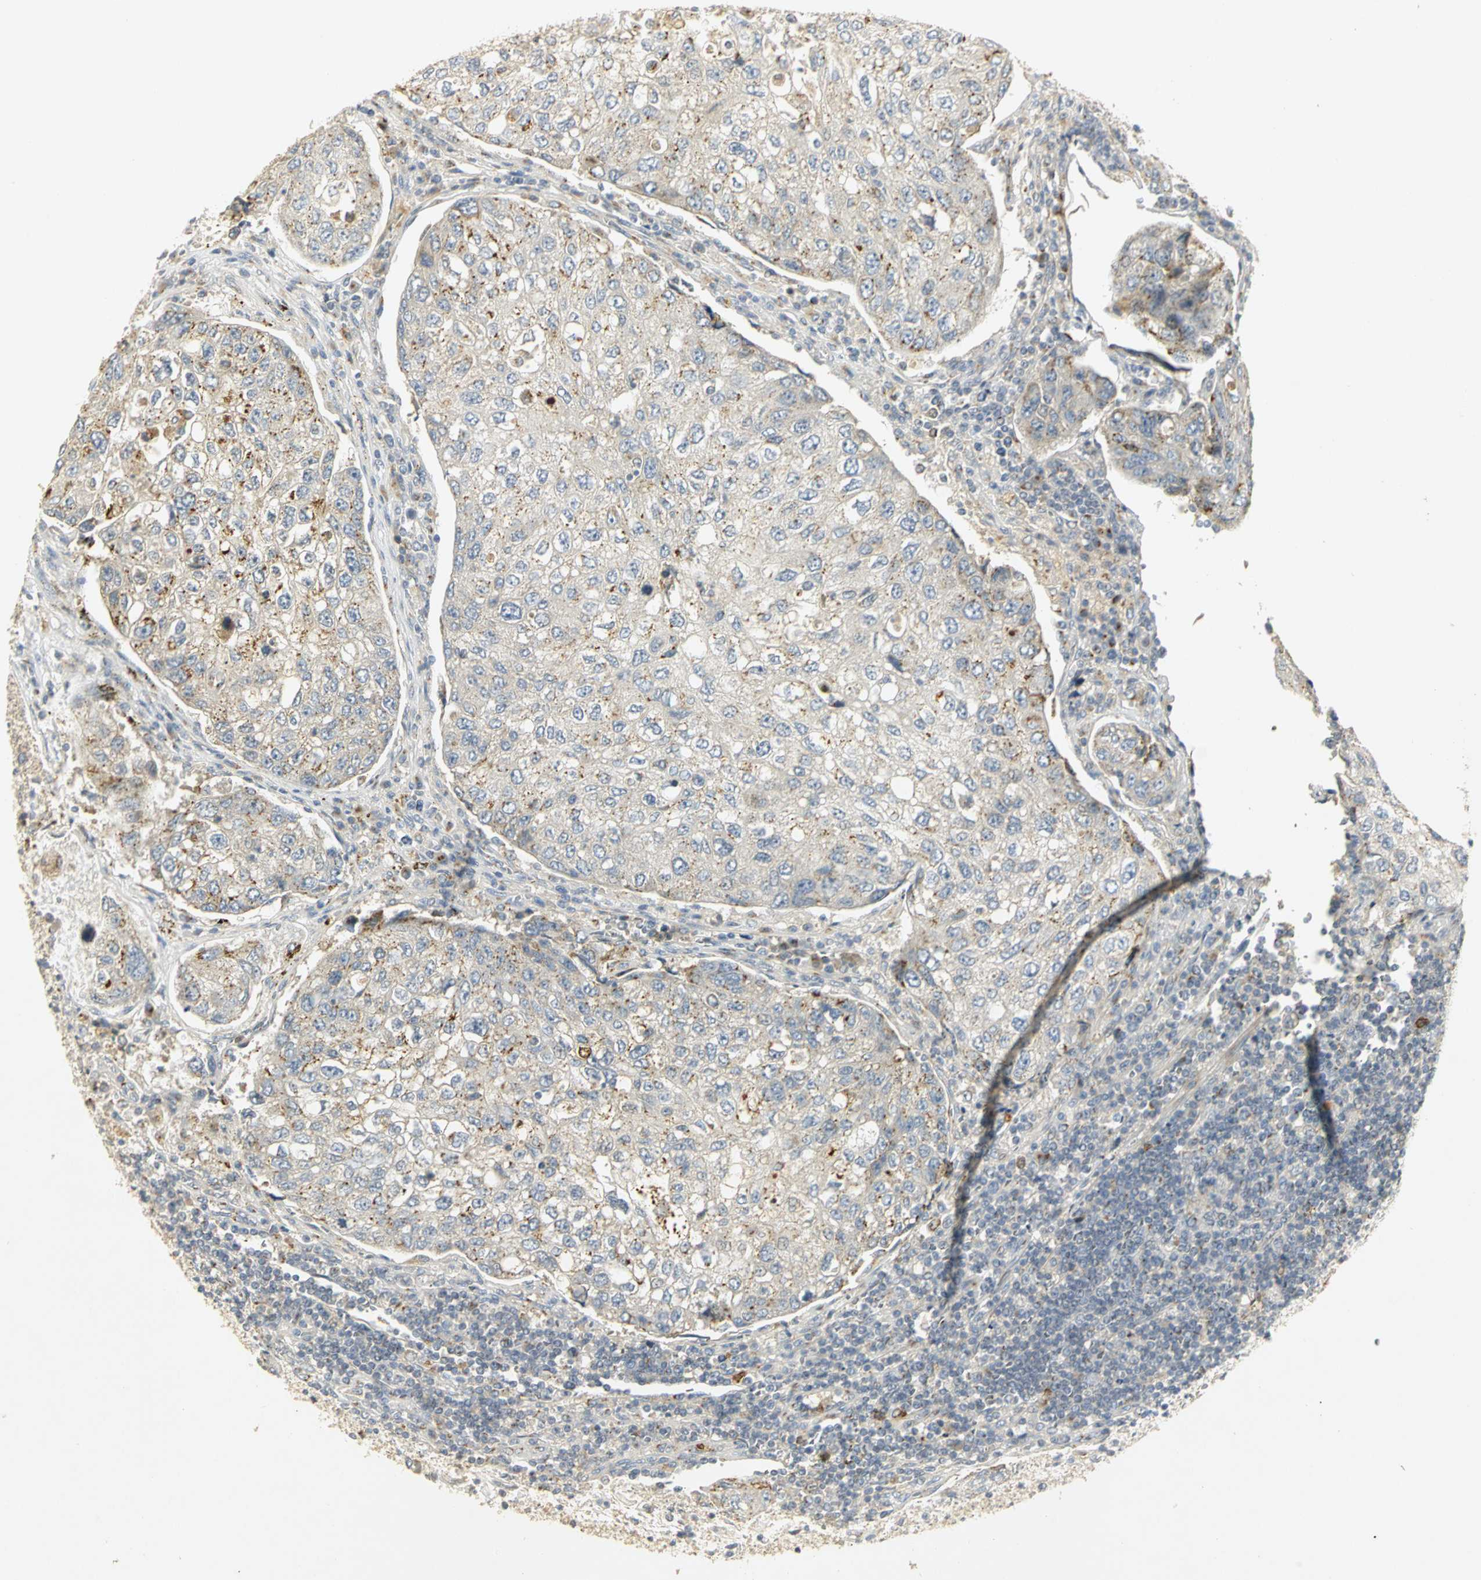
{"staining": {"intensity": "weak", "quantity": "25%-75%", "location": "cytoplasmic/membranous"}, "tissue": "urothelial cancer", "cell_type": "Tumor cells", "image_type": "cancer", "snomed": [{"axis": "morphology", "description": "Urothelial carcinoma, High grade"}, {"axis": "topography", "description": "Lymph node"}, {"axis": "topography", "description": "Urinary bladder"}], "caption": "A brown stain shows weak cytoplasmic/membranous staining of a protein in urothelial cancer tumor cells.", "gene": "TM9SF2", "patient": {"sex": "male", "age": 51}}